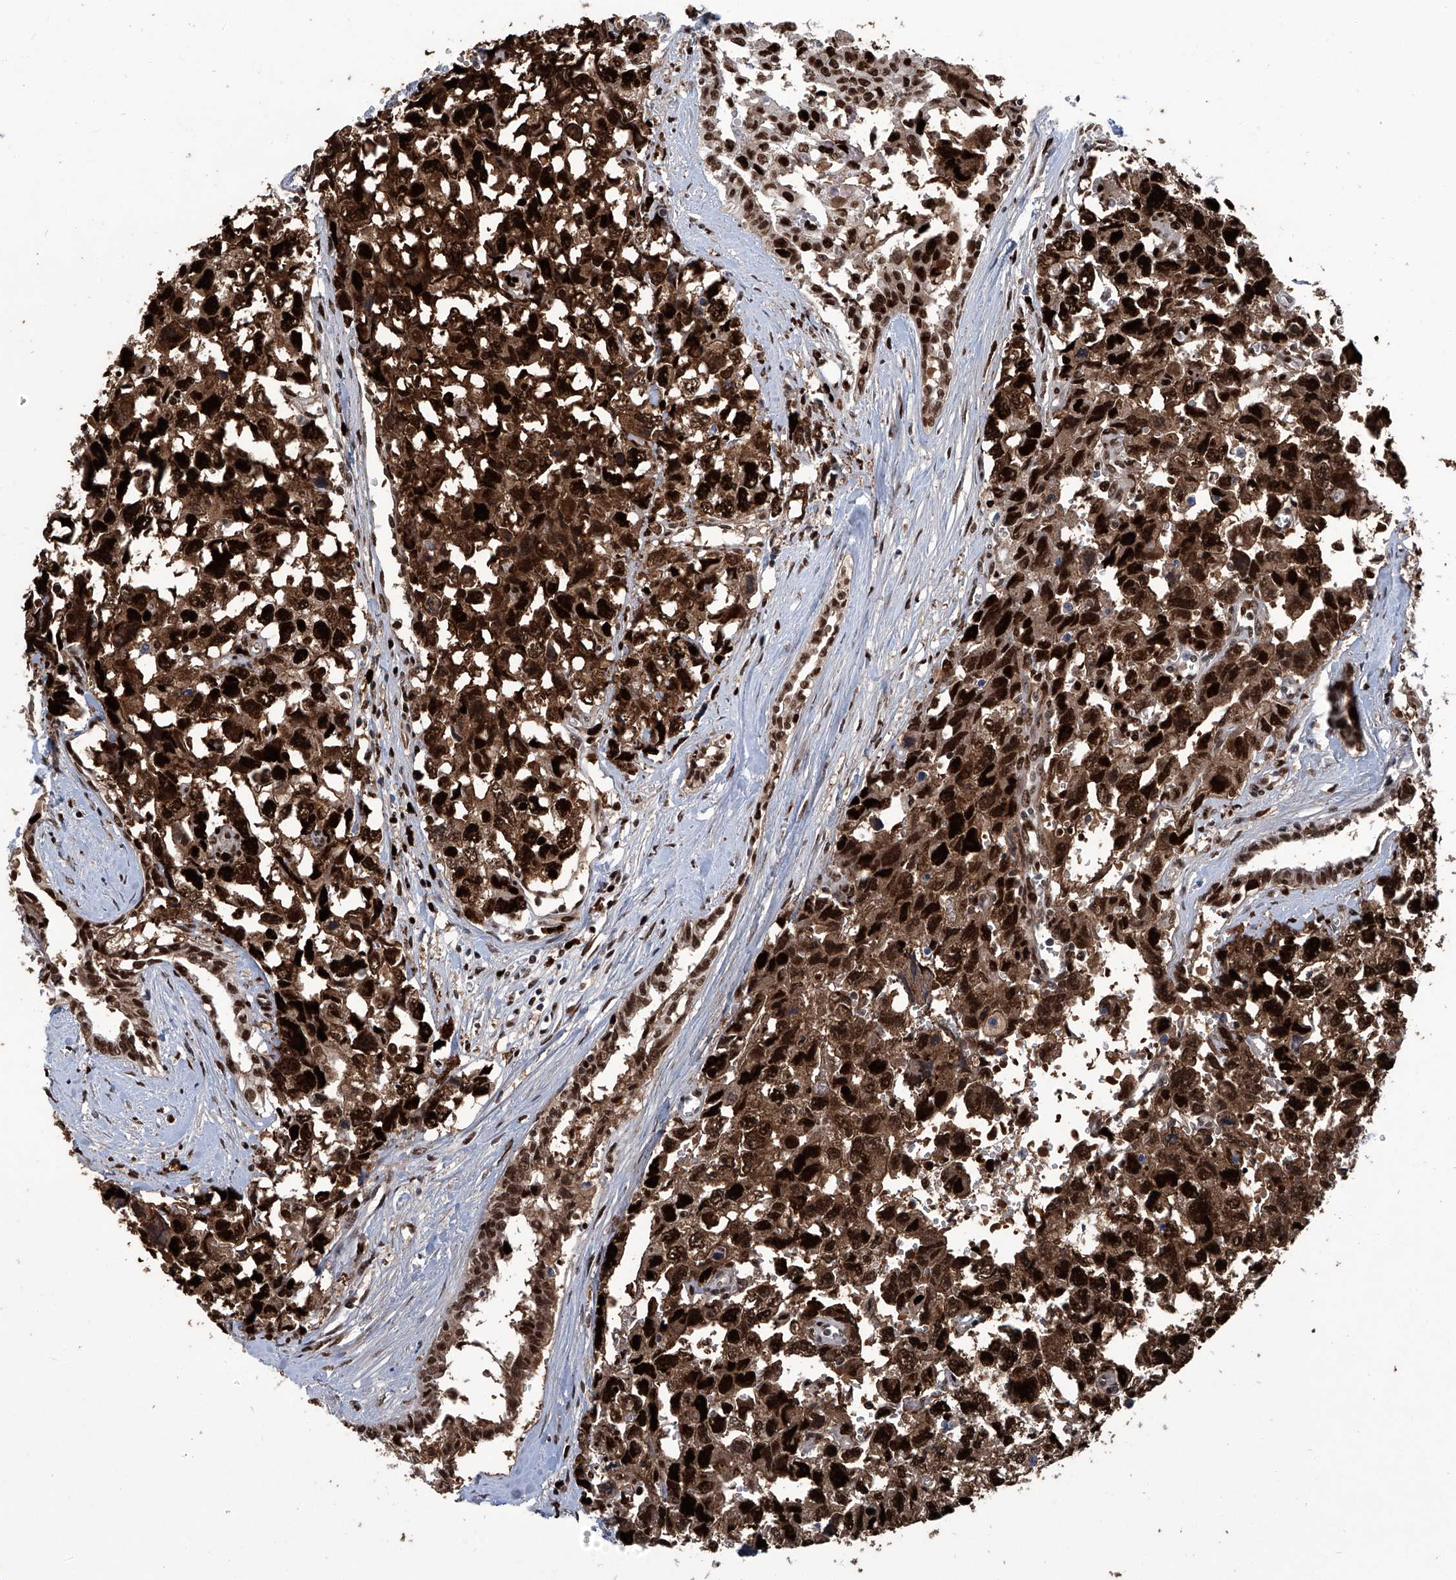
{"staining": {"intensity": "strong", "quantity": ">75%", "location": "cytoplasmic/membranous,nuclear"}, "tissue": "testis cancer", "cell_type": "Tumor cells", "image_type": "cancer", "snomed": [{"axis": "morphology", "description": "Carcinoma, Embryonal, NOS"}, {"axis": "topography", "description": "Testis"}], "caption": "A brown stain highlights strong cytoplasmic/membranous and nuclear staining of a protein in testis cancer (embryonal carcinoma) tumor cells.", "gene": "PCNA", "patient": {"sex": "male", "age": 31}}